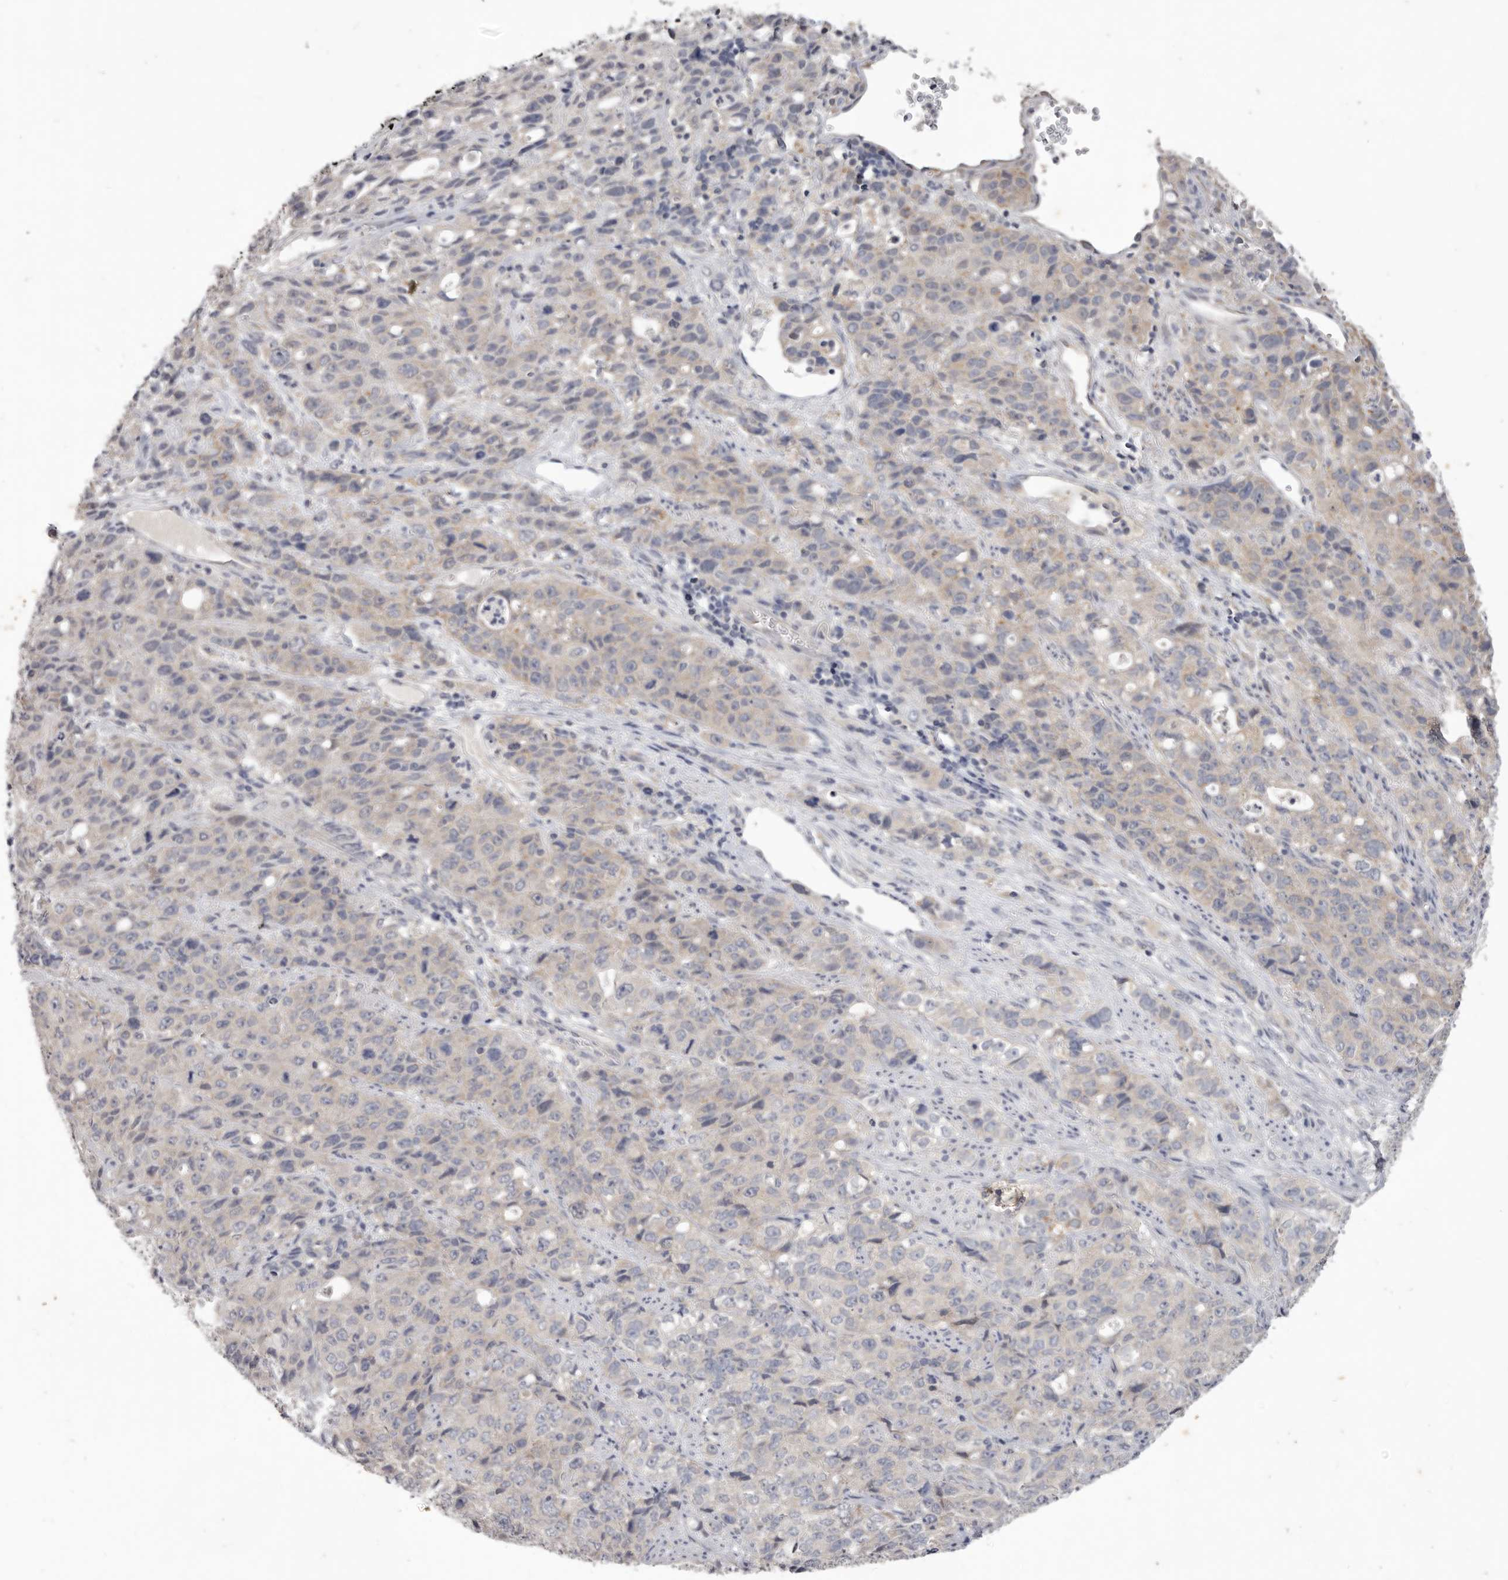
{"staining": {"intensity": "weak", "quantity": "<25%", "location": "cytoplasmic/membranous"}, "tissue": "stomach cancer", "cell_type": "Tumor cells", "image_type": "cancer", "snomed": [{"axis": "morphology", "description": "Adenocarcinoma, NOS"}, {"axis": "topography", "description": "Stomach"}], "caption": "Tumor cells show no significant expression in adenocarcinoma (stomach). (DAB (3,3'-diaminobenzidine) immunohistochemistry, high magnification).", "gene": "WDR77", "patient": {"sex": "male", "age": 48}}